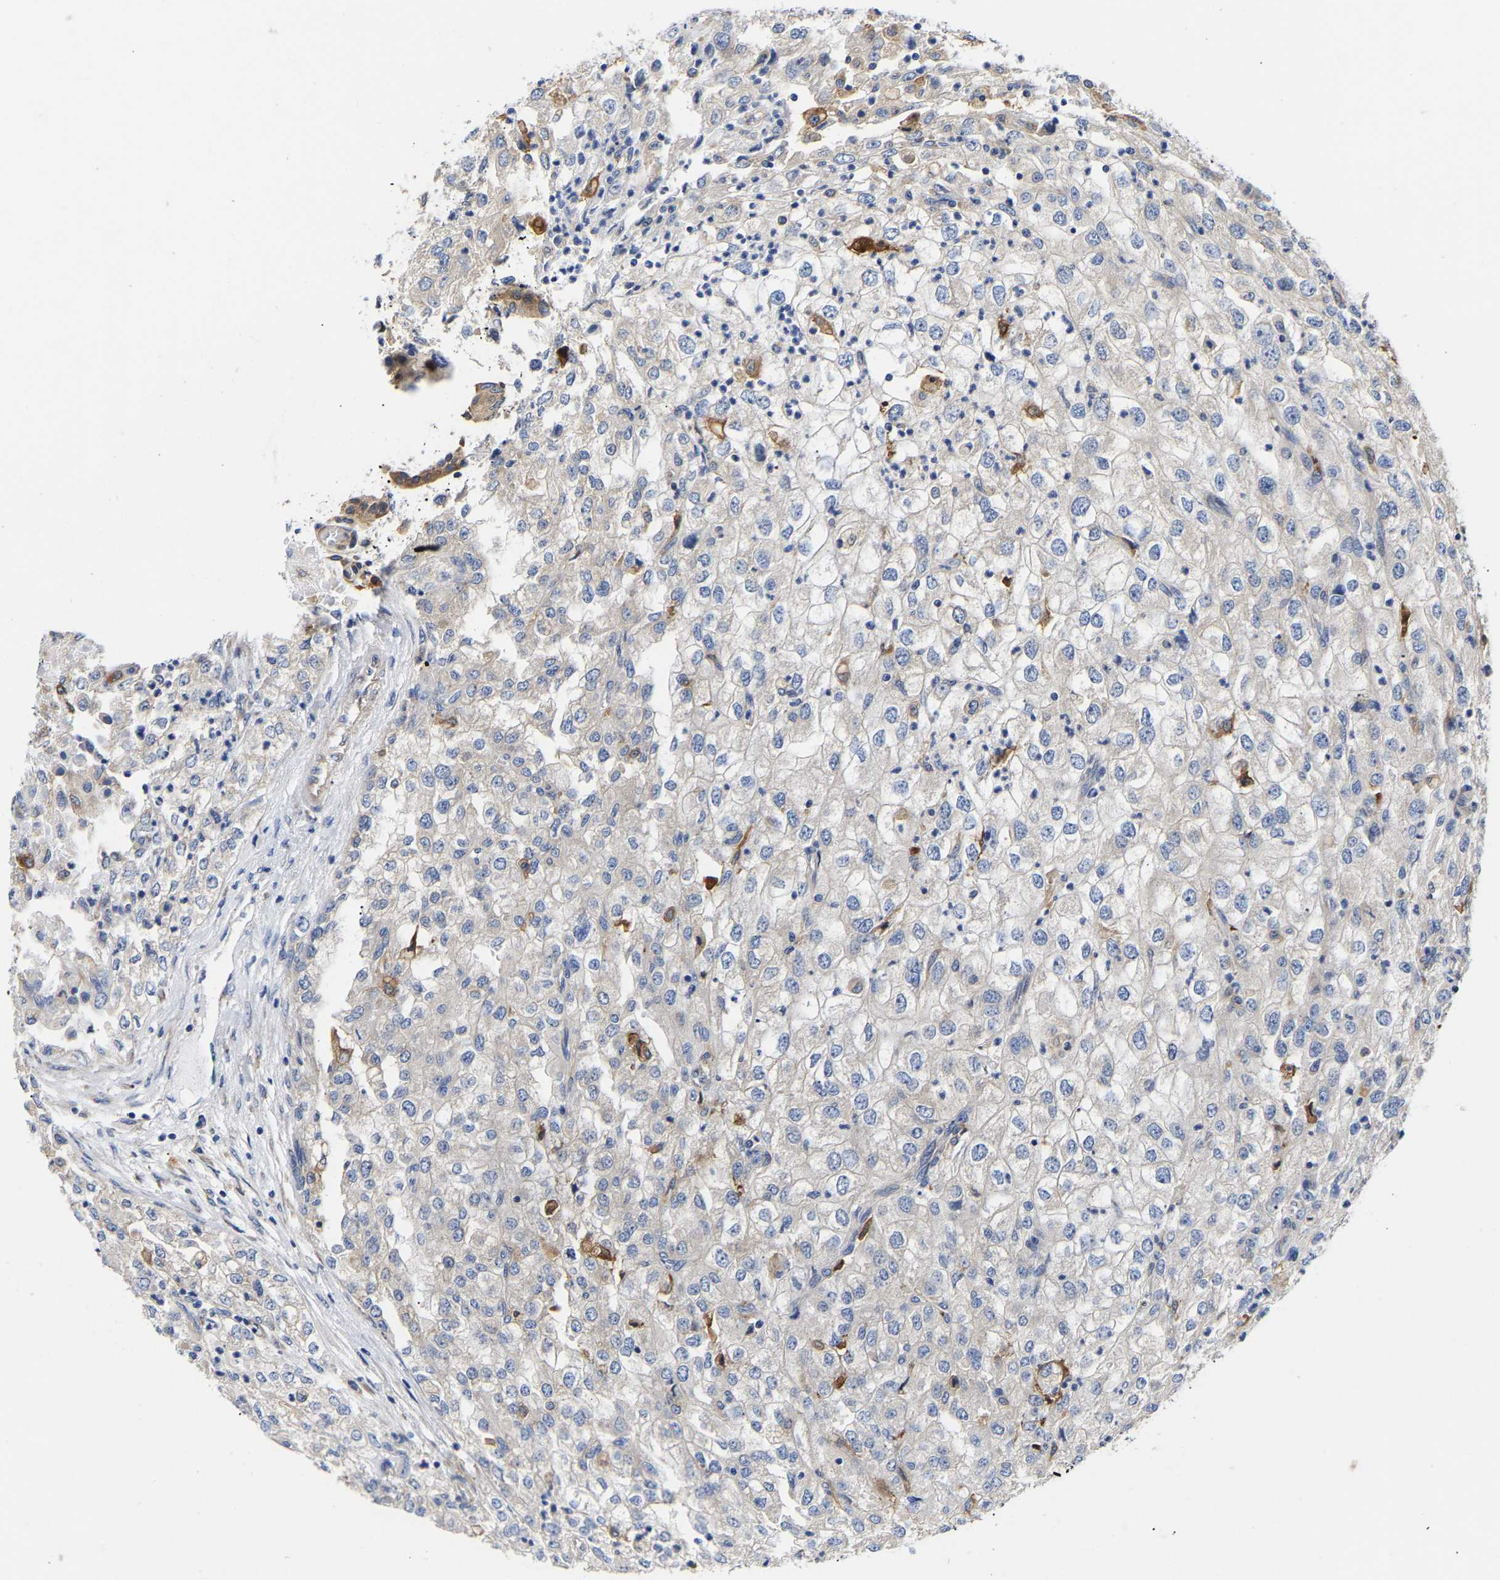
{"staining": {"intensity": "negative", "quantity": "none", "location": "none"}, "tissue": "renal cancer", "cell_type": "Tumor cells", "image_type": "cancer", "snomed": [{"axis": "morphology", "description": "Adenocarcinoma, NOS"}, {"axis": "topography", "description": "Kidney"}], "caption": "Tumor cells are negative for brown protein staining in renal adenocarcinoma.", "gene": "CCDC6", "patient": {"sex": "female", "age": 54}}